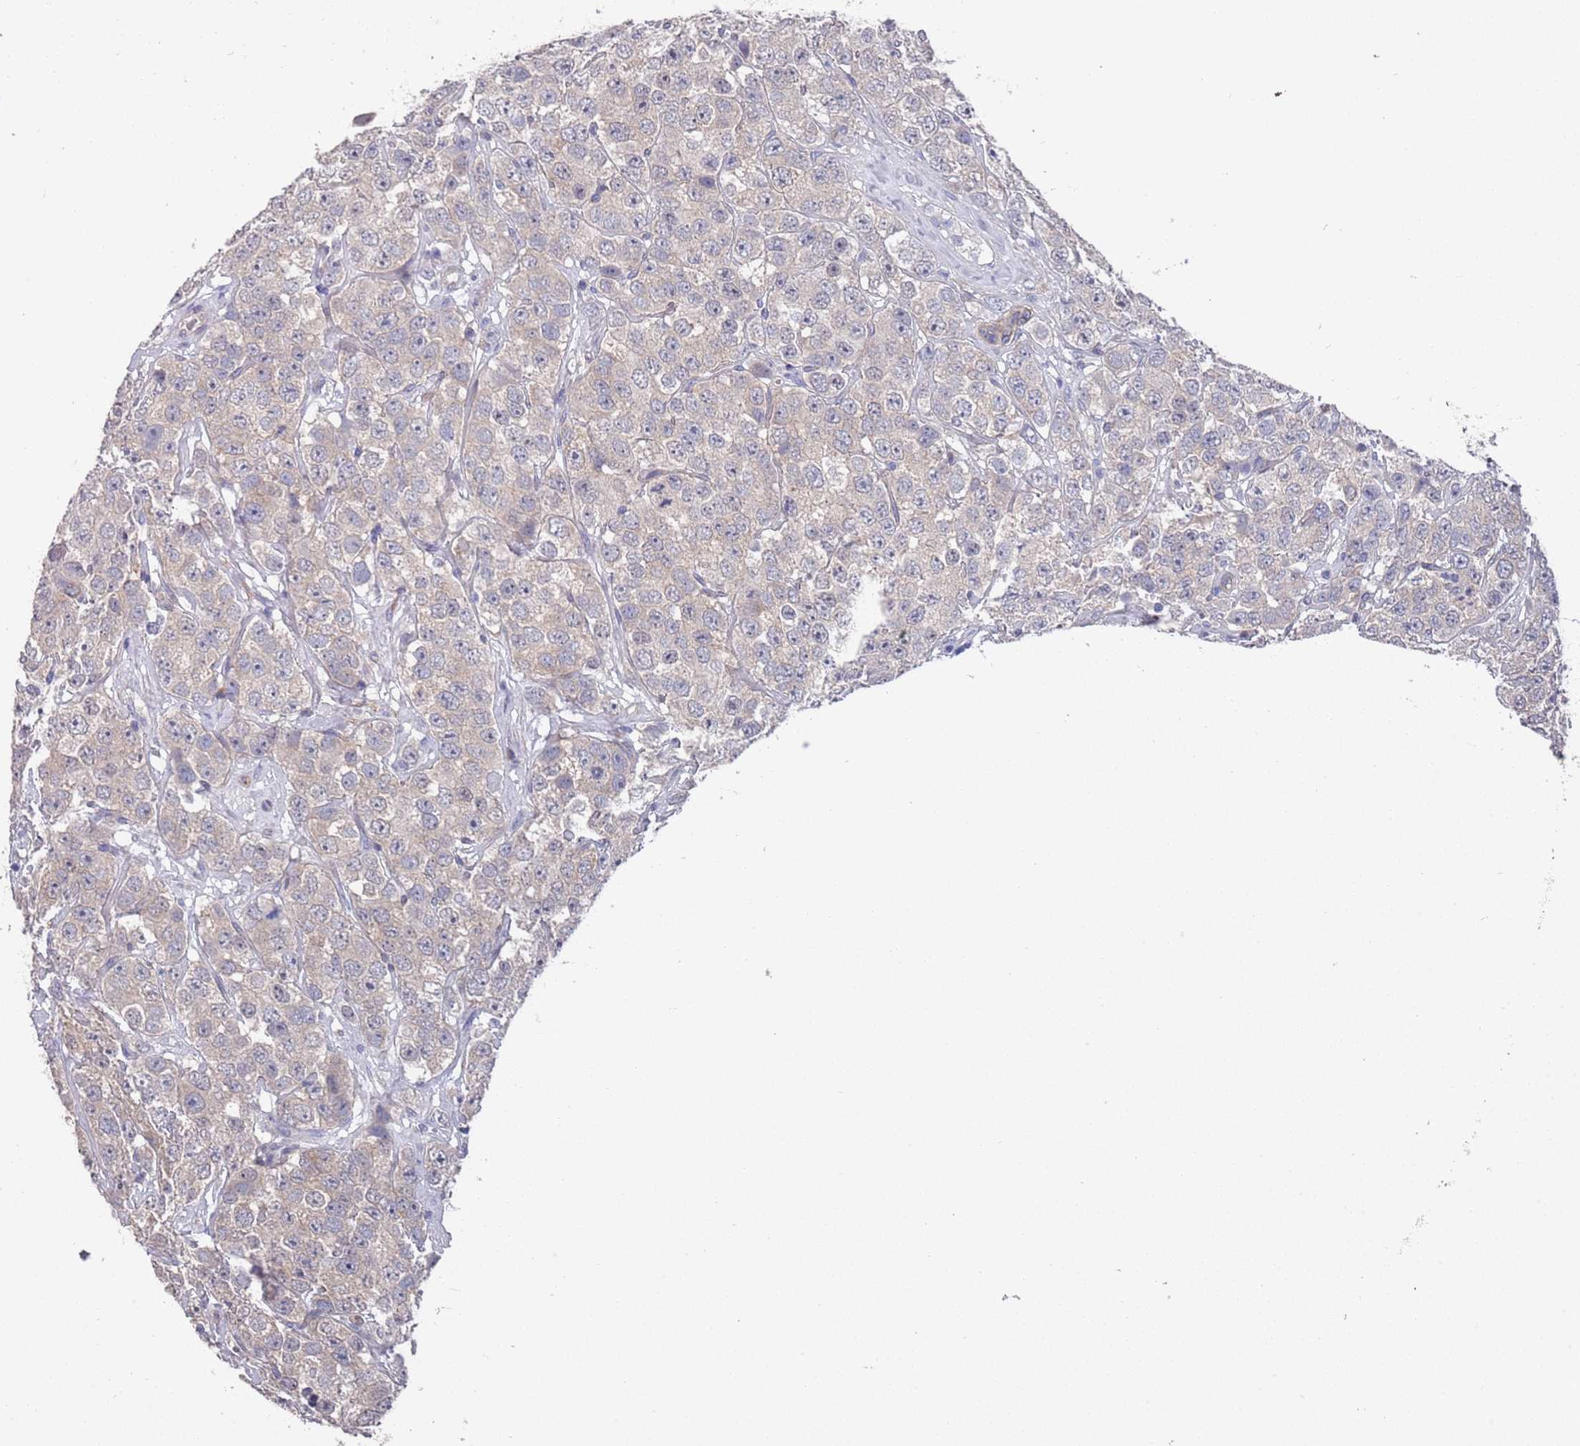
{"staining": {"intensity": "weak", "quantity": "<25%", "location": "cytoplasmic/membranous"}, "tissue": "testis cancer", "cell_type": "Tumor cells", "image_type": "cancer", "snomed": [{"axis": "morphology", "description": "Seminoma, NOS"}, {"axis": "topography", "description": "Testis"}], "caption": "There is no significant staining in tumor cells of testis seminoma.", "gene": "ANK2", "patient": {"sex": "male", "age": 28}}